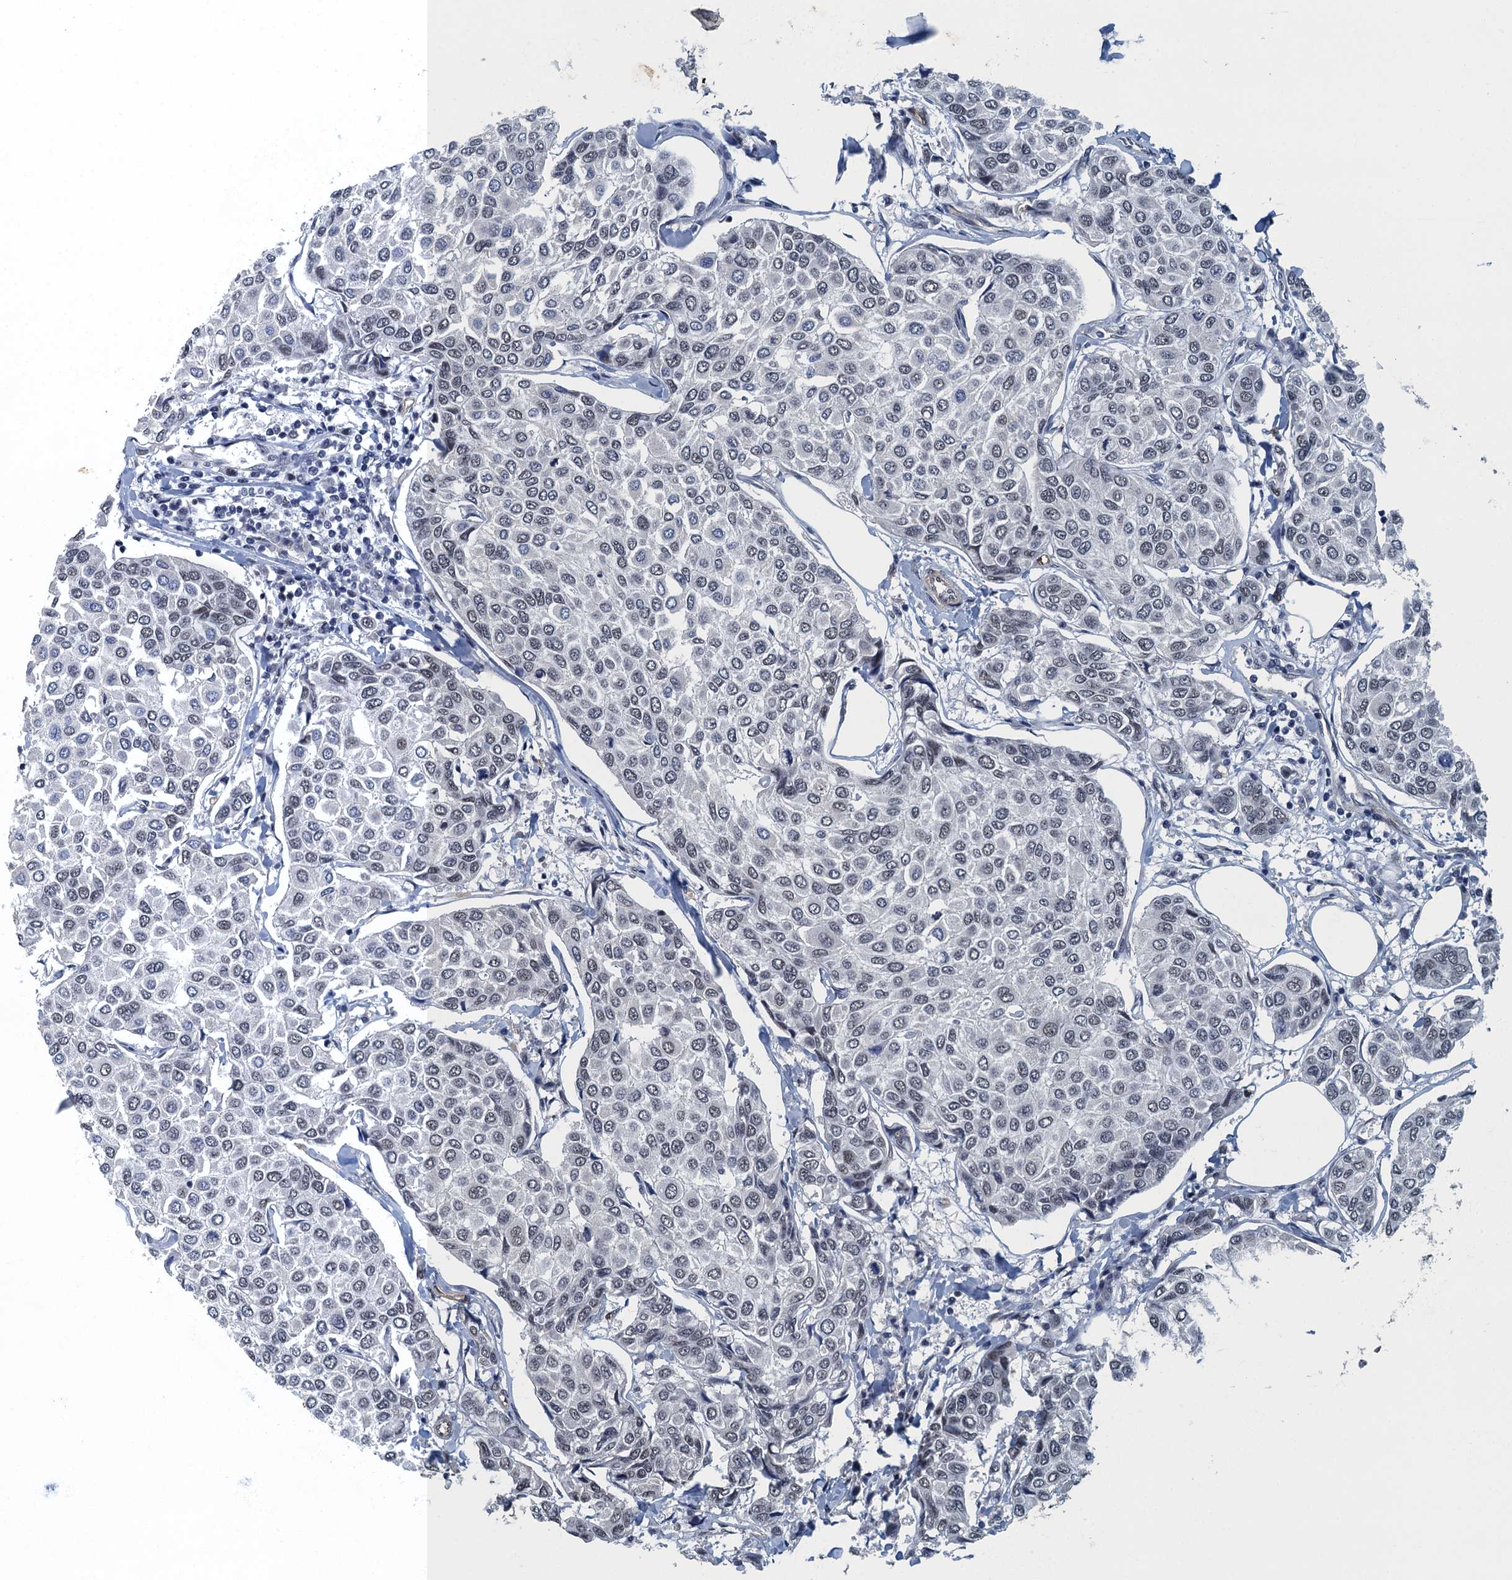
{"staining": {"intensity": "weak", "quantity": "<25%", "location": "nuclear"}, "tissue": "breast cancer", "cell_type": "Tumor cells", "image_type": "cancer", "snomed": [{"axis": "morphology", "description": "Duct carcinoma"}, {"axis": "topography", "description": "Breast"}], "caption": "This is an immunohistochemistry (IHC) micrograph of human breast invasive ductal carcinoma. There is no staining in tumor cells.", "gene": "GADL1", "patient": {"sex": "female", "age": 55}}